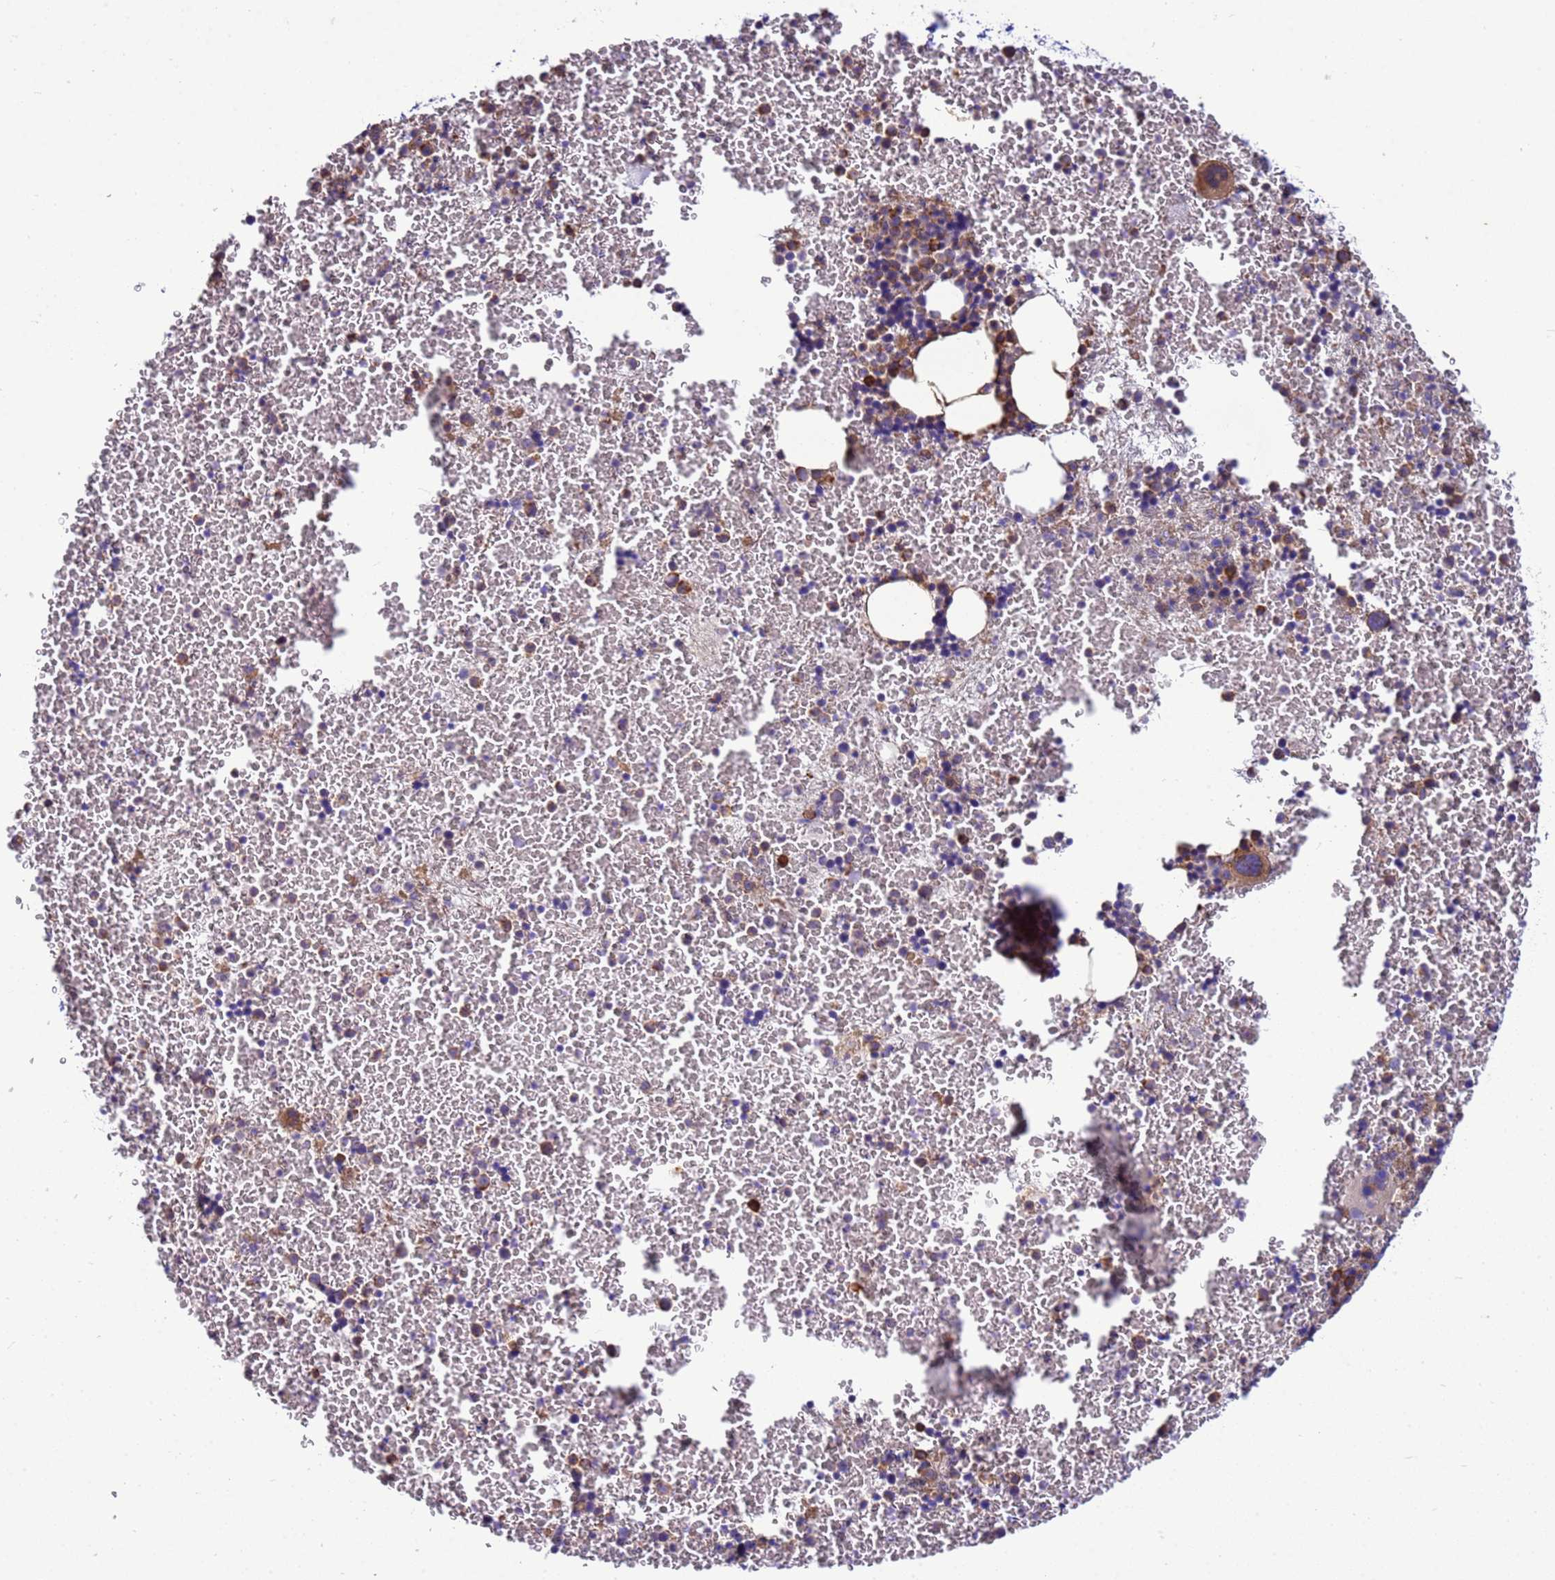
{"staining": {"intensity": "moderate", "quantity": "<25%", "location": "cytoplasmic/membranous"}, "tissue": "bone marrow", "cell_type": "Hematopoietic cells", "image_type": "normal", "snomed": [{"axis": "morphology", "description": "Normal tissue, NOS"}, {"axis": "topography", "description": "Bone marrow"}], "caption": "Immunohistochemical staining of unremarkable human bone marrow demonstrates low levels of moderate cytoplasmic/membranous expression in approximately <25% of hematopoietic cells. The staining is performed using DAB brown chromogen to label protein expression. The nuclei are counter-stained blue using hematoxylin.", "gene": "THAP5", "patient": {"sex": "male", "age": 11}}